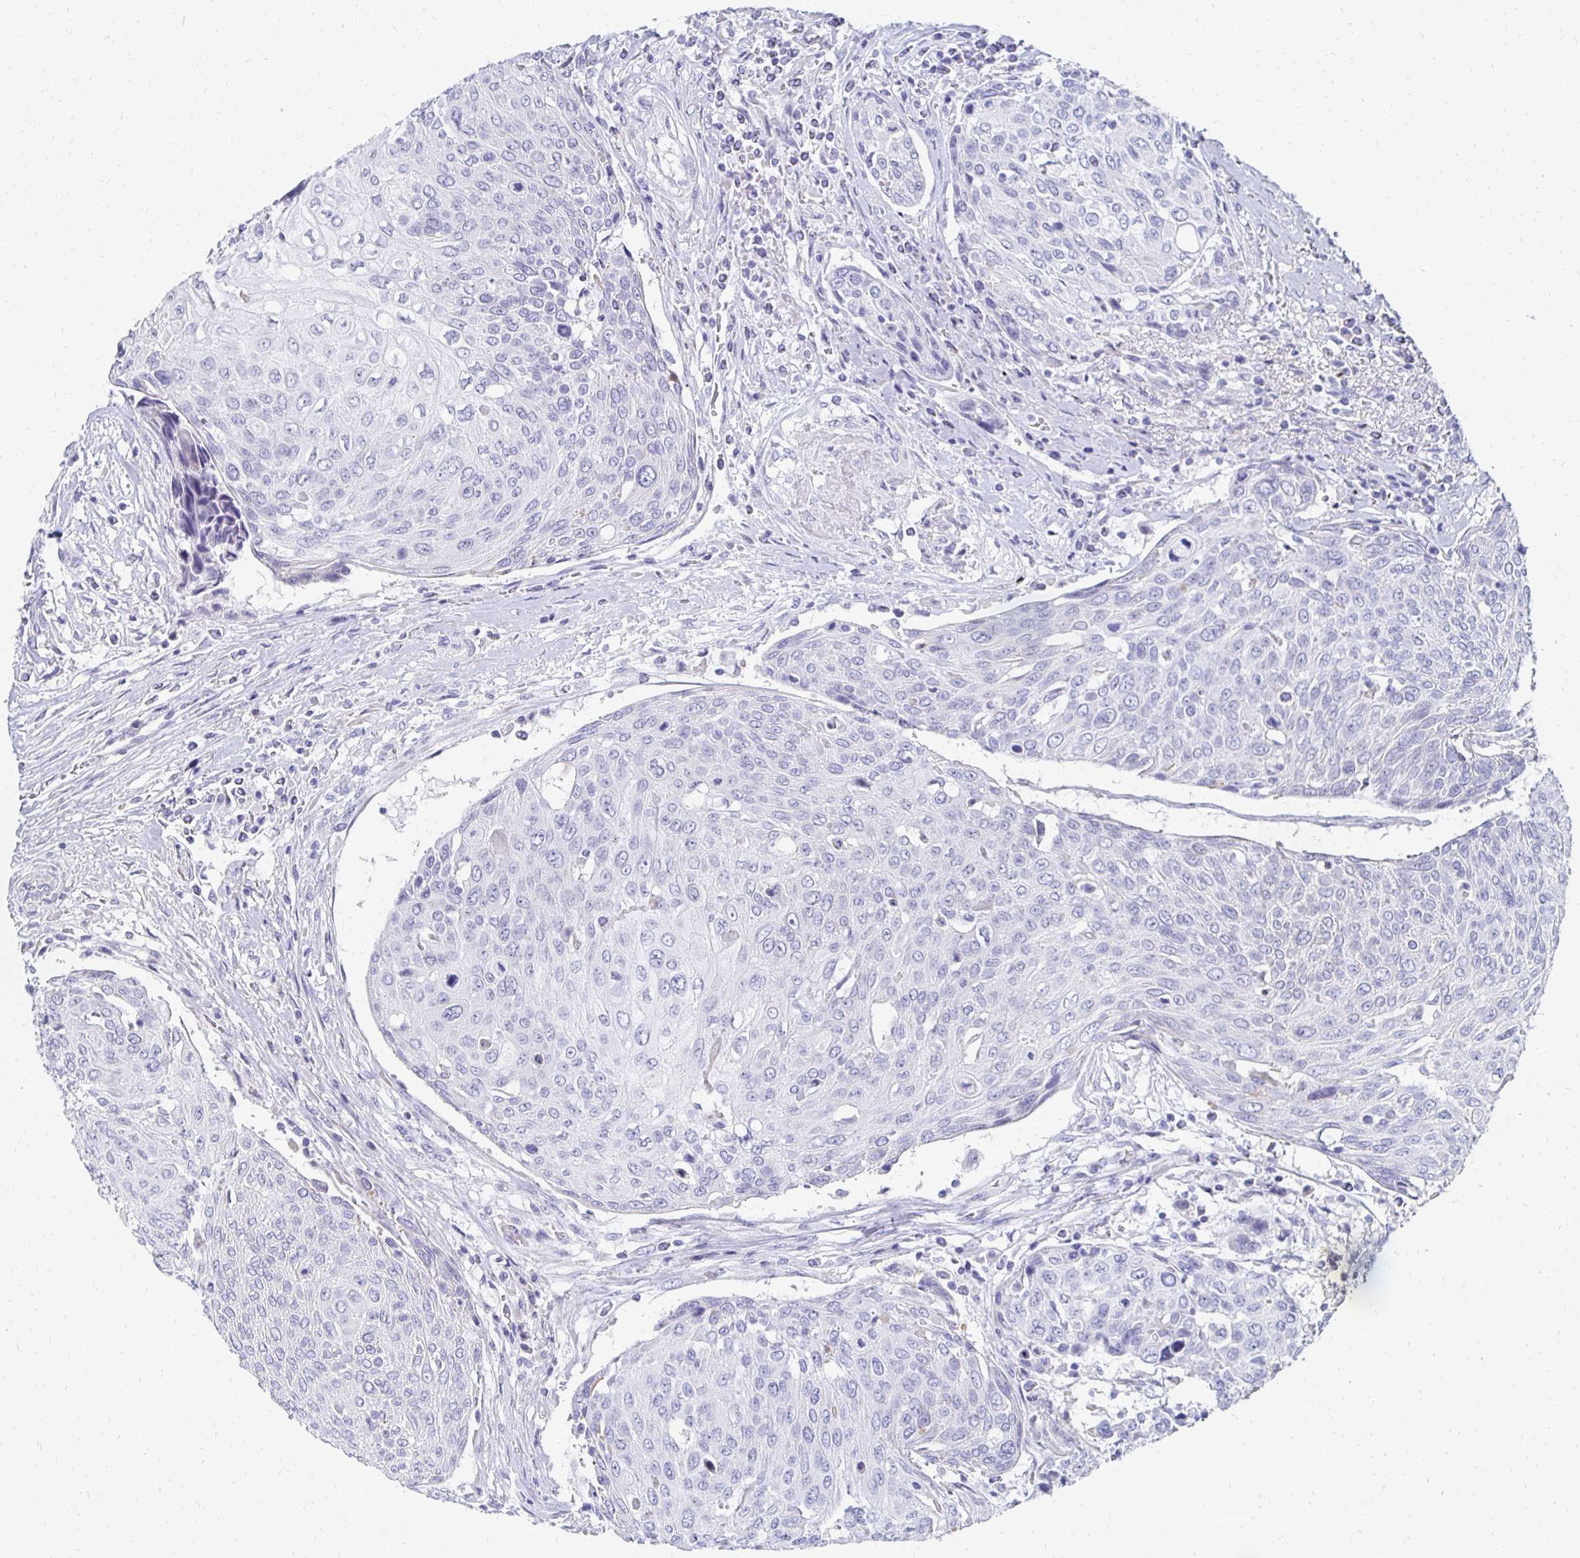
{"staining": {"intensity": "negative", "quantity": "none", "location": "none"}, "tissue": "urothelial cancer", "cell_type": "Tumor cells", "image_type": "cancer", "snomed": [{"axis": "morphology", "description": "Urothelial carcinoma, High grade"}, {"axis": "topography", "description": "Urinary bladder"}], "caption": "High magnification brightfield microscopy of urothelial cancer stained with DAB (brown) and counterstained with hematoxylin (blue): tumor cells show no significant staining.", "gene": "SYCP3", "patient": {"sex": "female", "age": 70}}